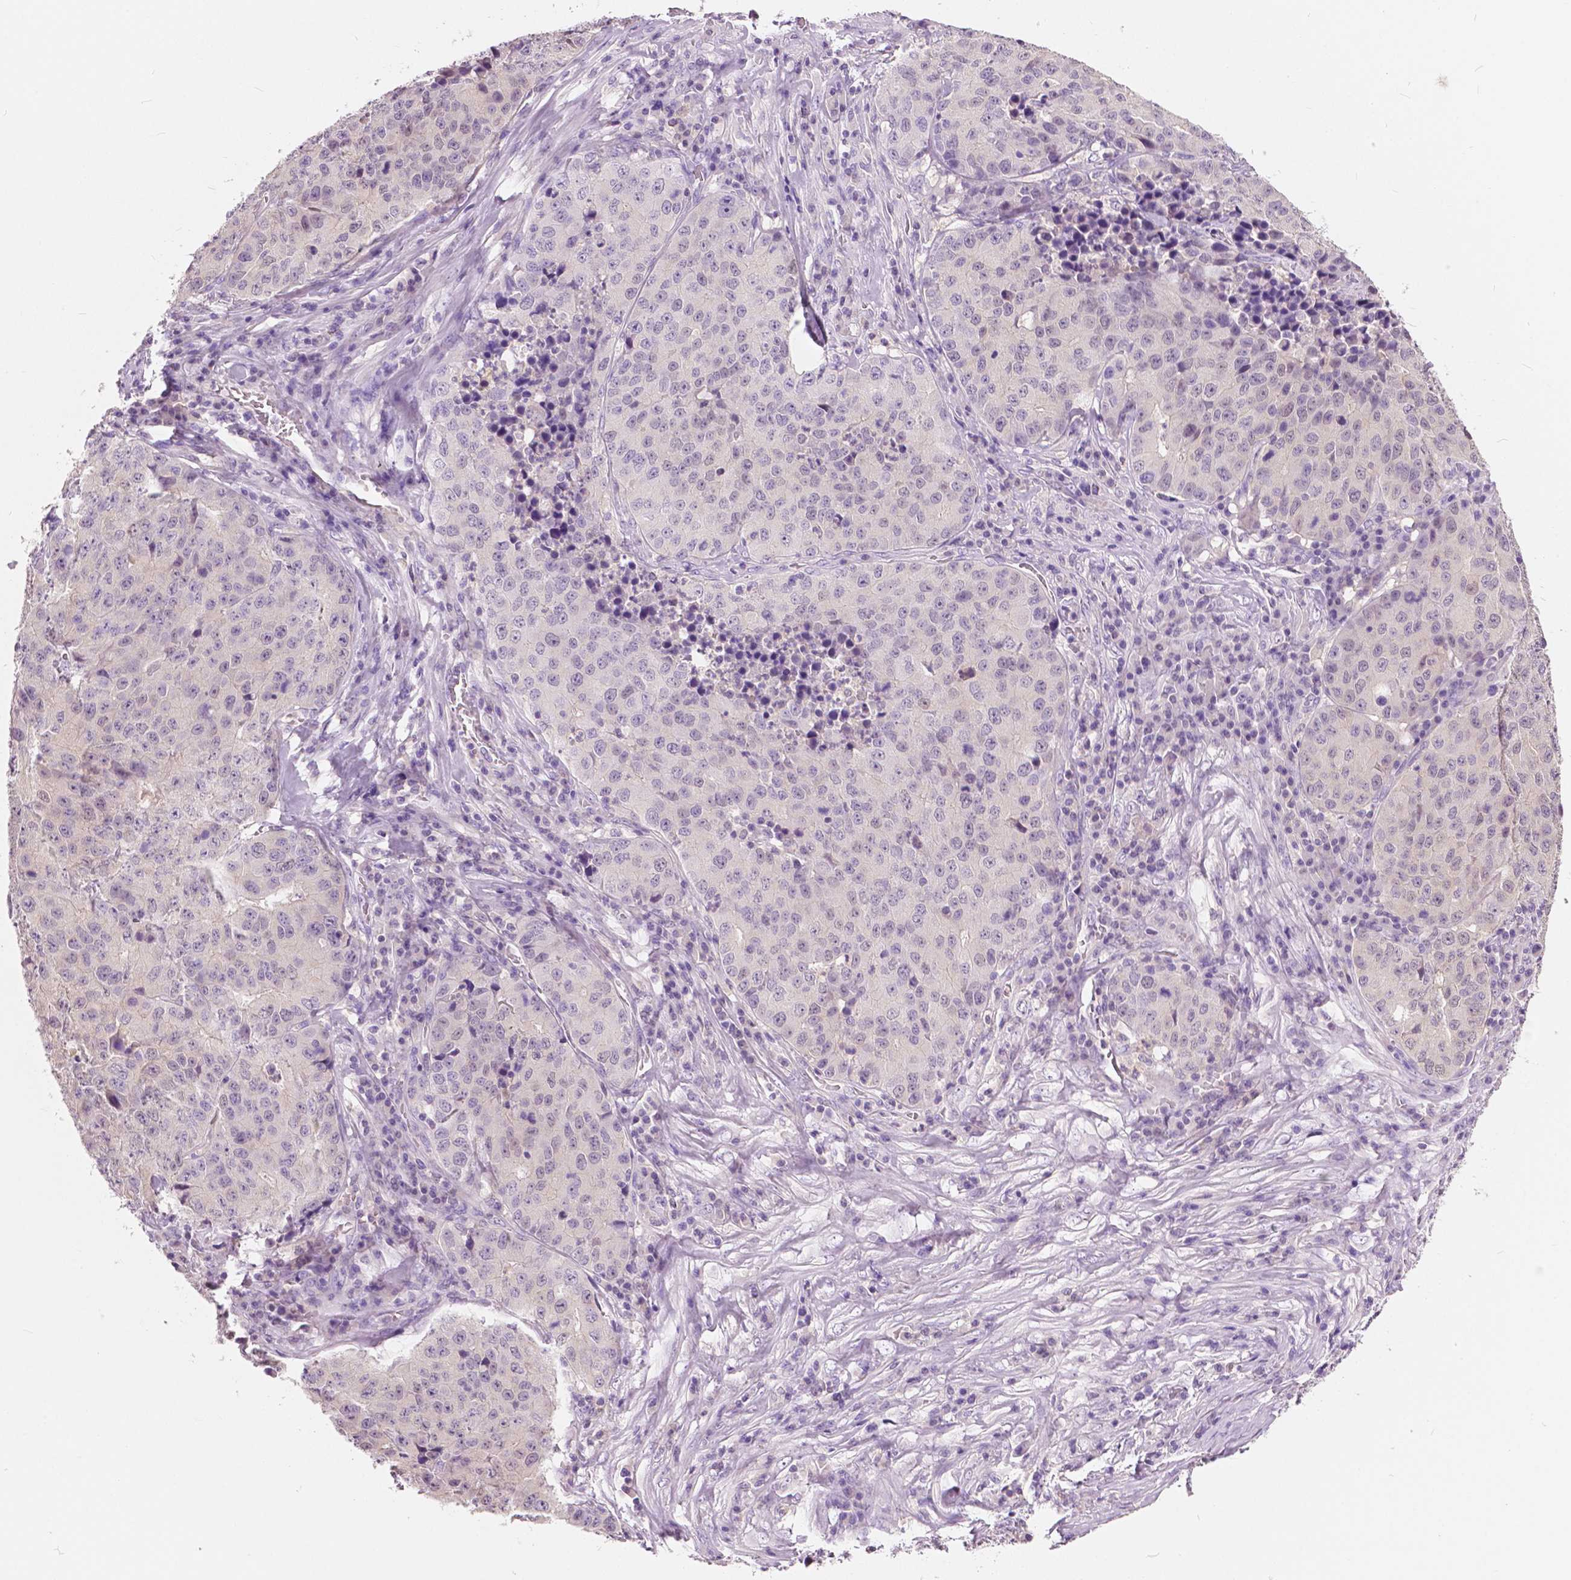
{"staining": {"intensity": "negative", "quantity": "none", "location": "none"}, "tissue": "stomach cancer", "cell_type": "Tumor cells", "image_type": "cancer", "snomed": [{"axis": "morphology", "description": "Adenocarcinoma, NOS"}, {"axis": "topography", "description": "Stomach"}], "caption": "Immunohistochemical staining of stomach adenocarcinoma displays no significant staining in tumor cells.", "gene": "TKFC", "patient": {"sex": "male", "age": 71}}